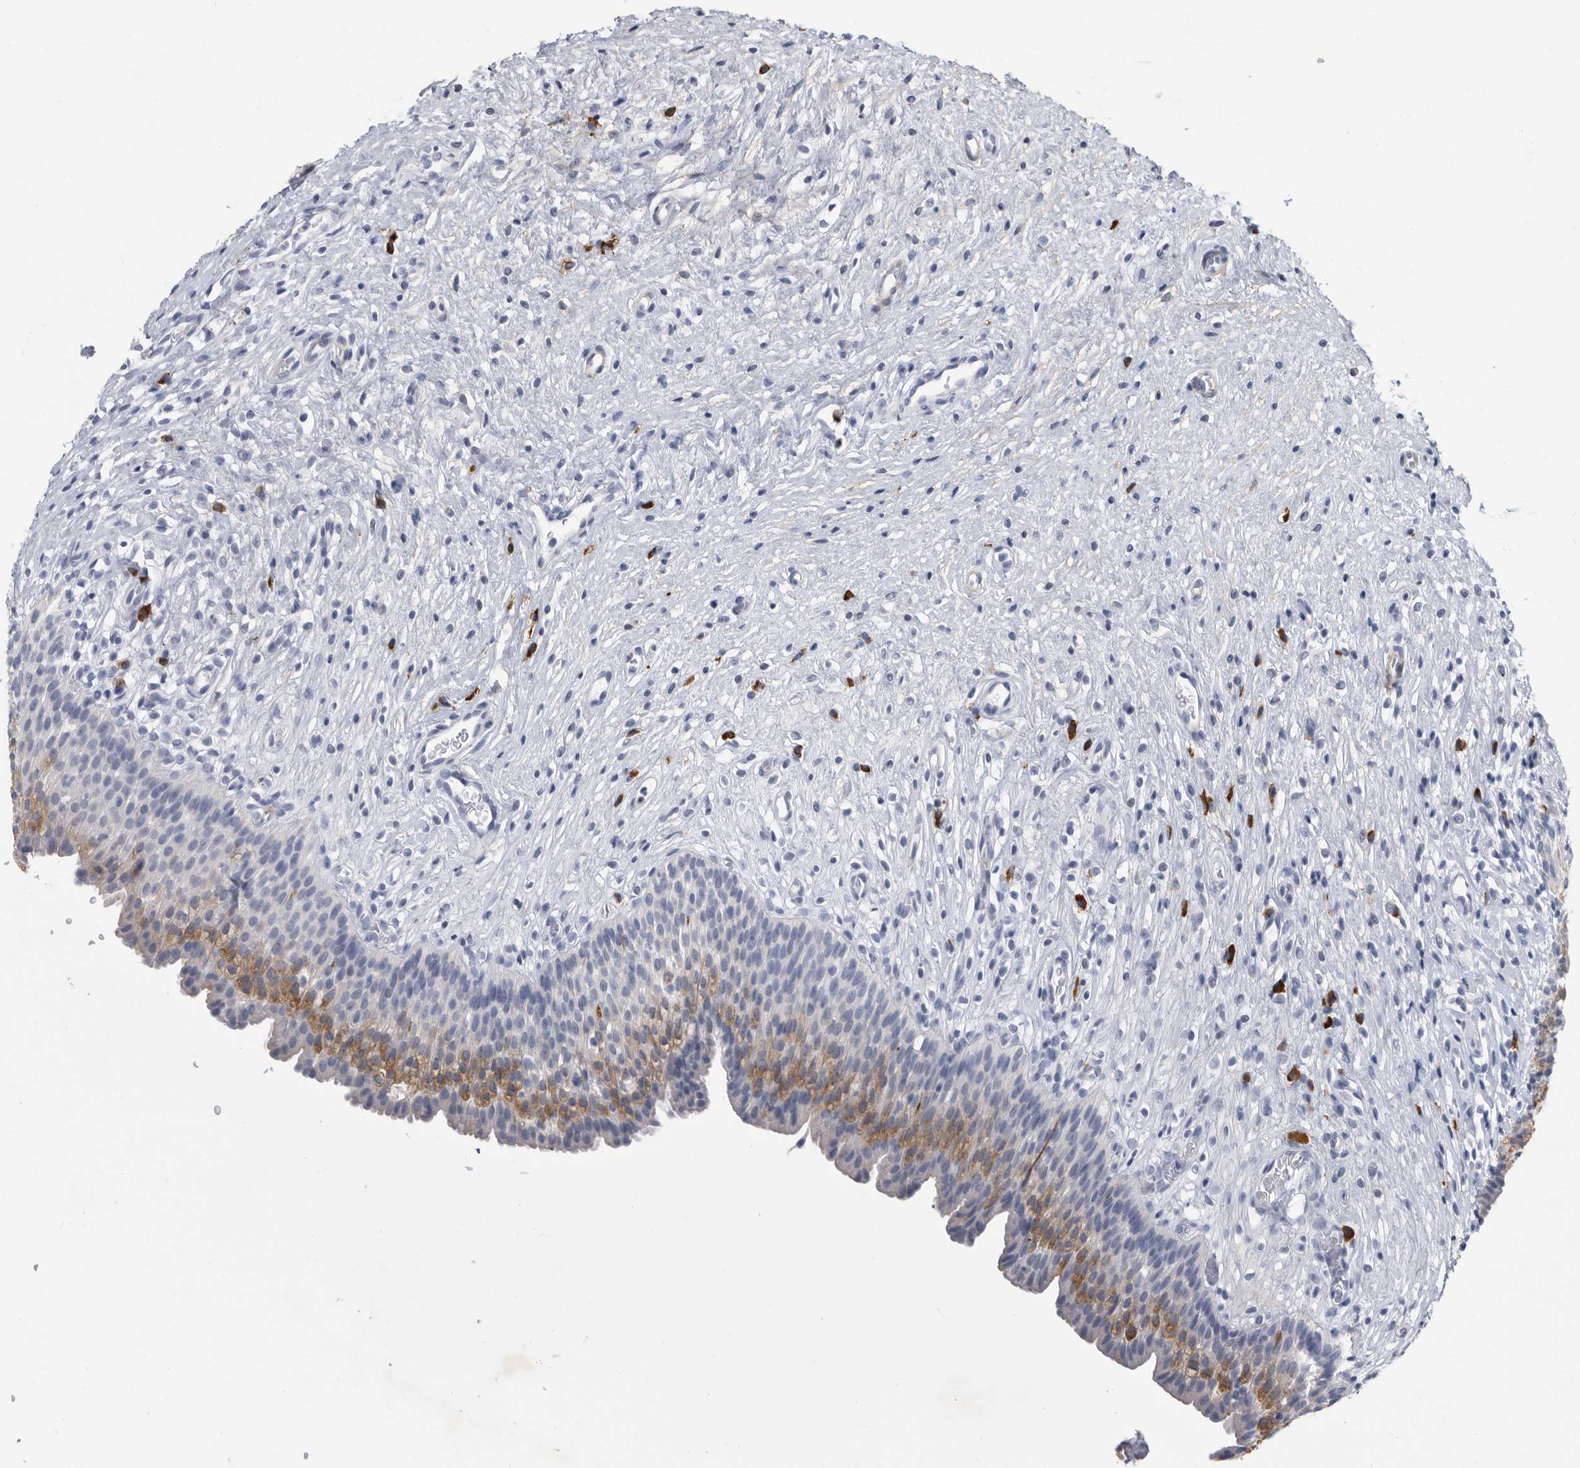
{"staining": {"intensity": "moderate", "quantity": "25%-75%", "location": "cytoplasmic/membranous"}, "tissue": "urinary bladder", "cell_type": "Urothelial cells", "image_type": "normal", "snomed": [{"axis": "morphology", "description": "Normal tissue, NOS"}, {"axis": "topography", "description": "Urinary bladder"}], "caption": "Immunohistochemistry photomicrograph of unremarkable urinary bladder stained for a protein (brown), which exhibits medium levels of moderate cytoplasmic/membranous positivity in approximately 25%-75% of urothelial cells.", "gene": "BTBD6", "patient": {"sex": "male", "age": 1}}